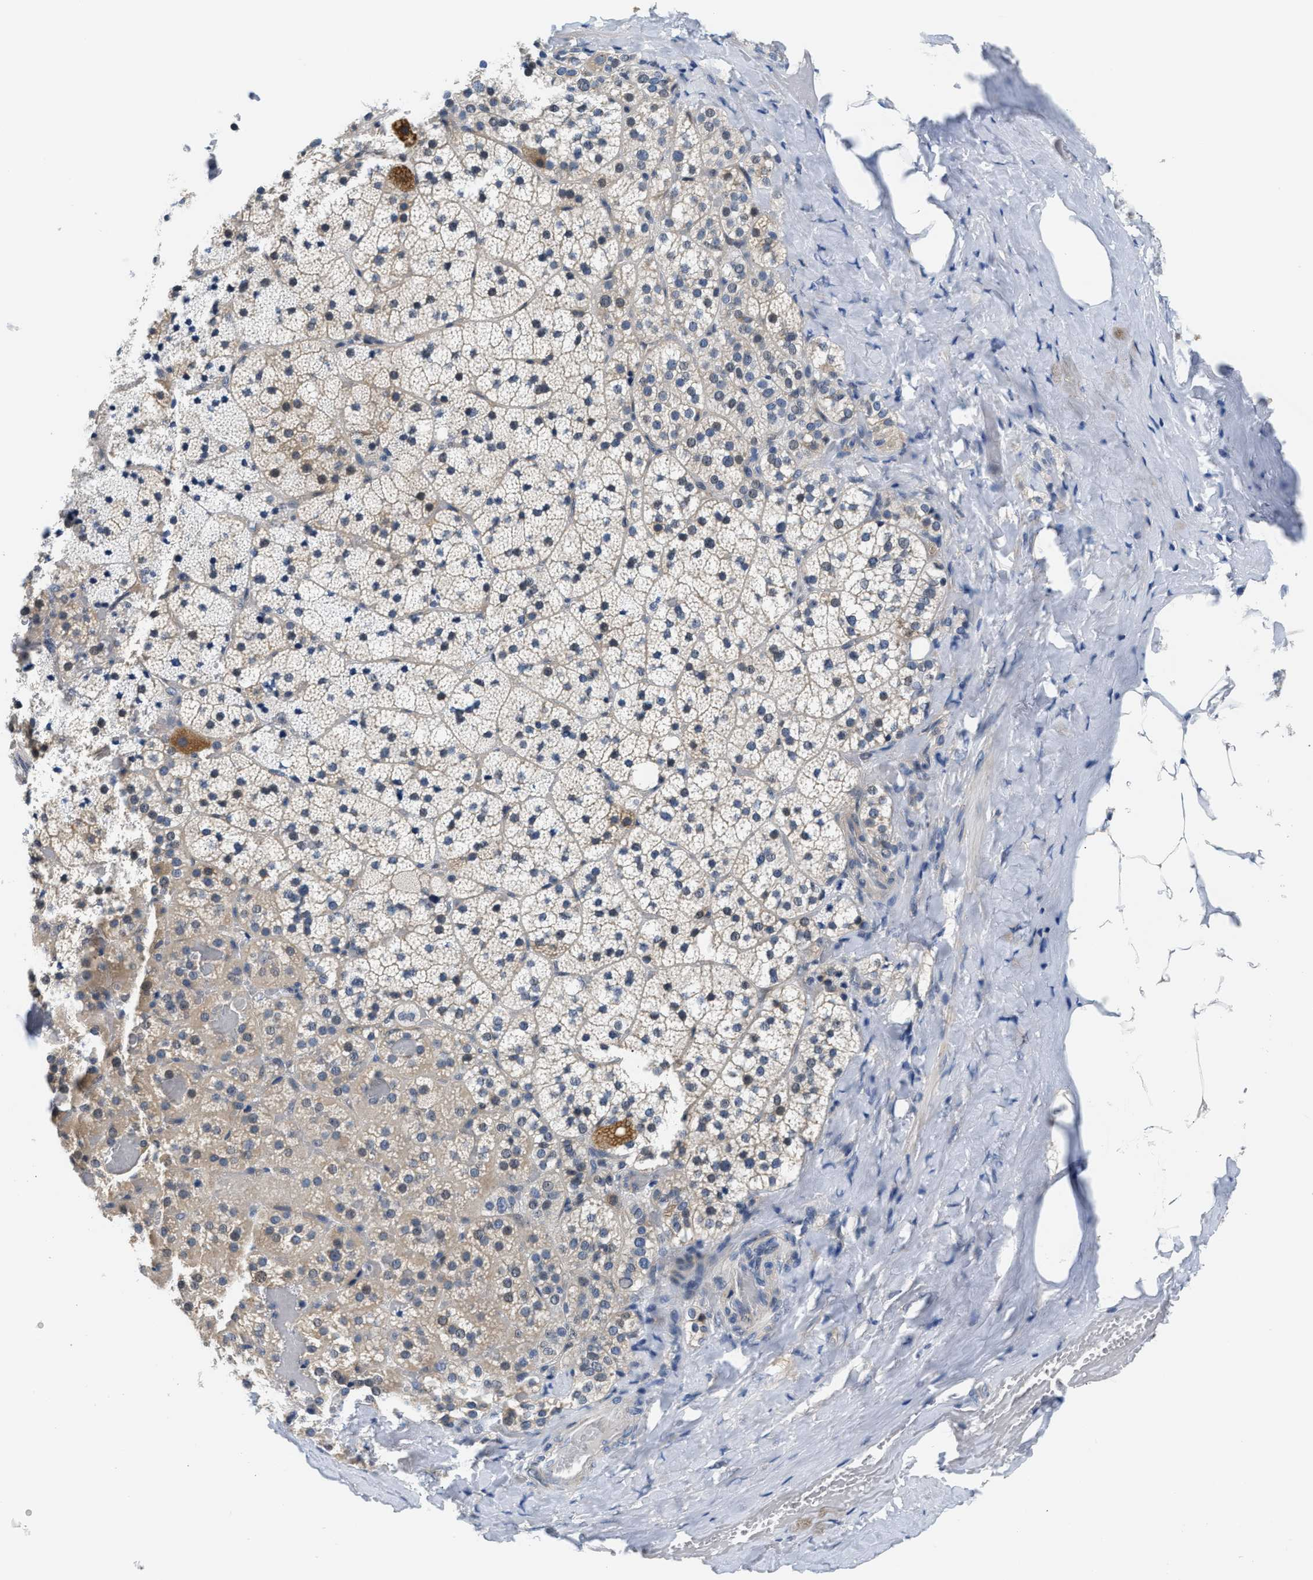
{"staining": {"intensity": "weak", "quantity": ">75%", "location": "cytoplasmic/membranous"}, "tissue": "adrenal gland", "cell_type": "Glandular cells", "image_type": "normal", "snomed": [{"axis": "morphology", "description": "Normal tissue, NOS"}, {"axis": "topography", "description": "Adrenal gland"}], "caption": "Protein expression analysis of benign adrenal gland demonstrates weak cytoplasmic/membranous expression in approximately >75% of glandular cells. (Brightfield microscopy of DAB IHC at high magnification).", "gene": "CLGN", "patient": {"sex": "female", "age": 59}}